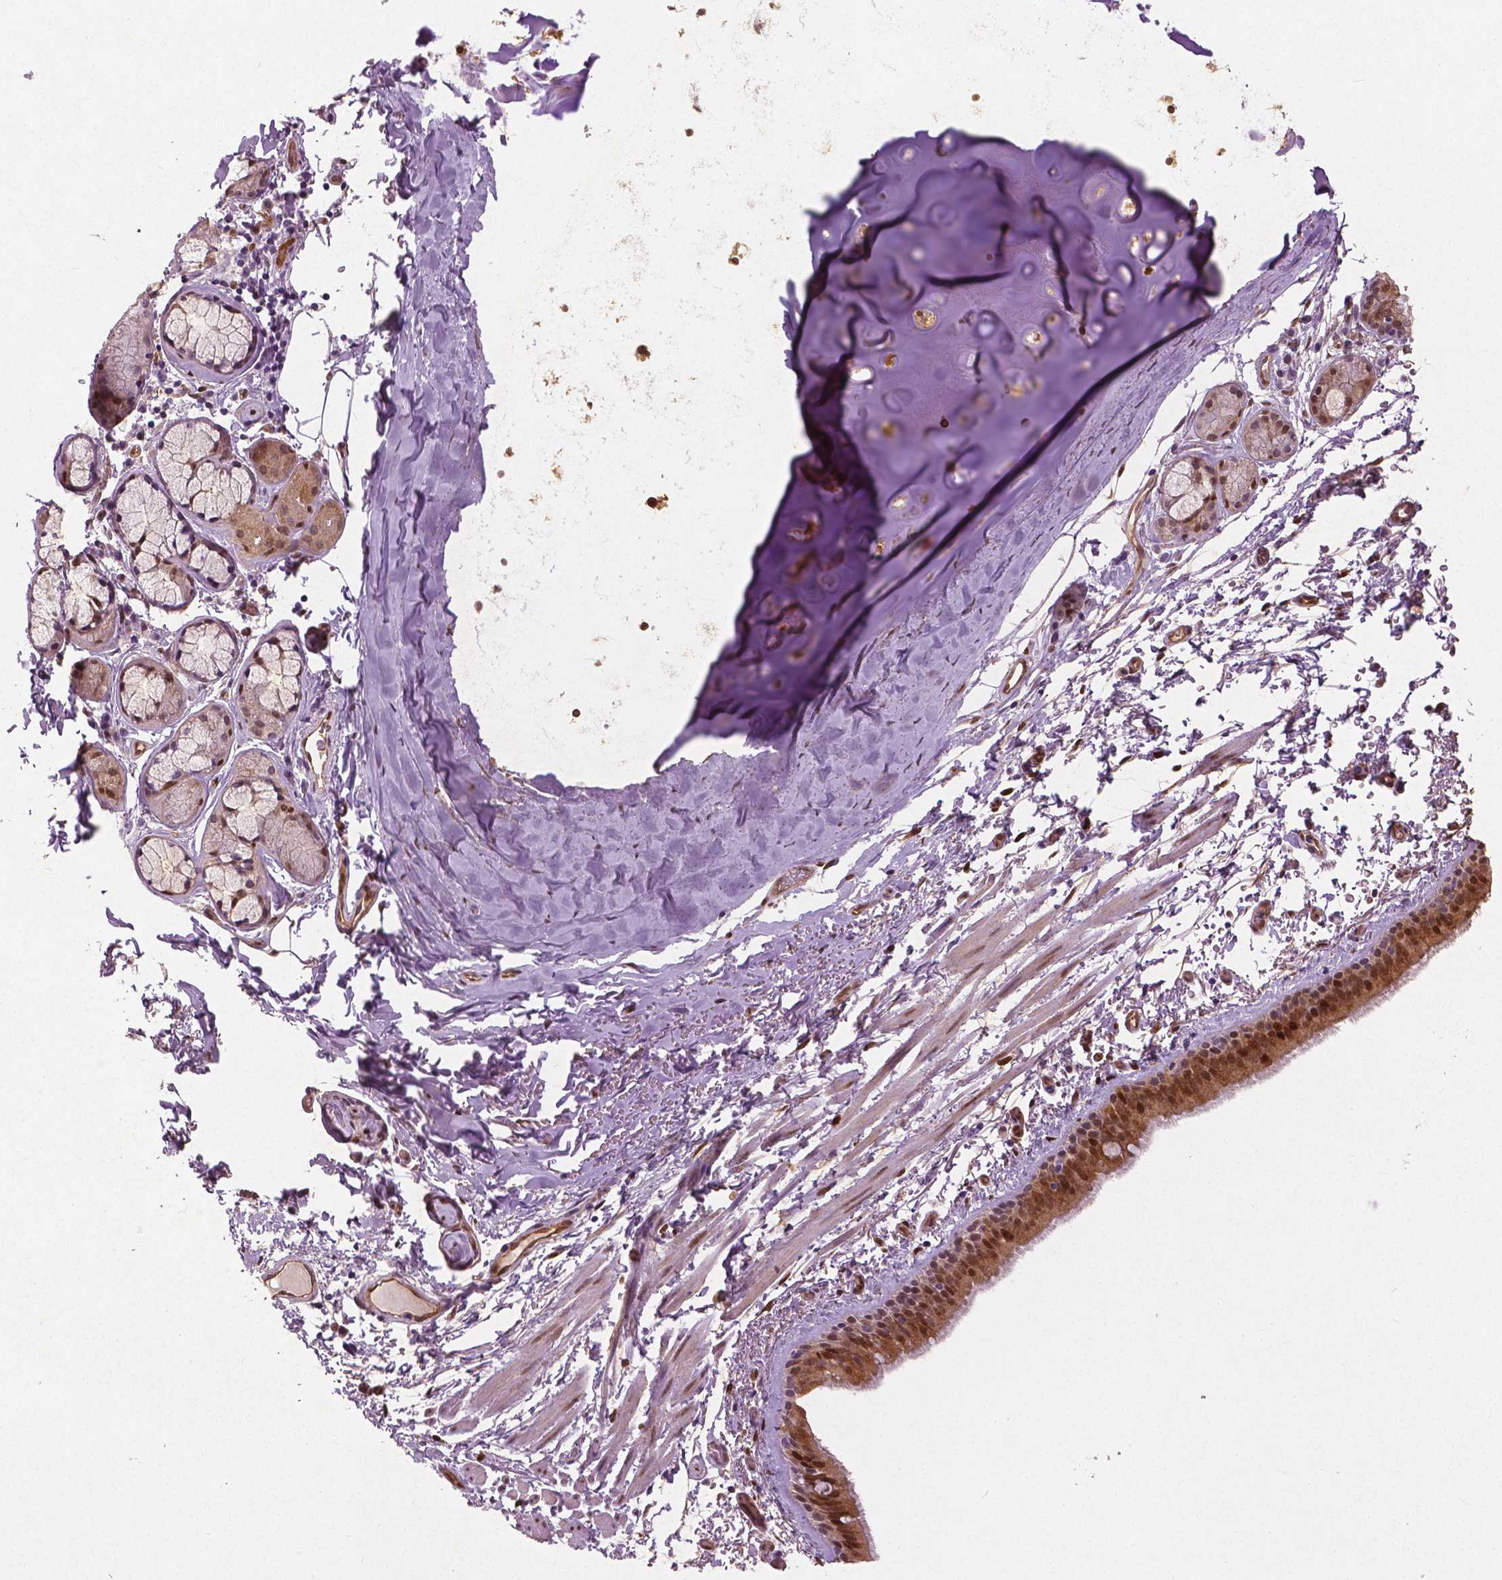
{"staining": {"intensity": "moderate", "quantity": ">75%", "location": "cytoplasmic/membranous,nuclear"}, "tissue": "bronchus", "cell_type": "Respiratory epithelial cells", "image_type": "normal", "snomed": [{"axis": "morphology", "description": "Normal tissue, NOS"}, {"axis": "topography", "description": "Bronchus"}], "caption": "The histopathology image shows immunohistochemical staining of benign bronchus. There is moderate cytoplasmic/membranous,nuclear positivity is identified in approximately >75% of respiratory epithelial cells. (Stains: DAB in brown, nuclei in blue, Microscopy: brightfield microscopy at high magnification).", "gene": "WWTR1", "patient": {"sex": "female", "age": 61}}